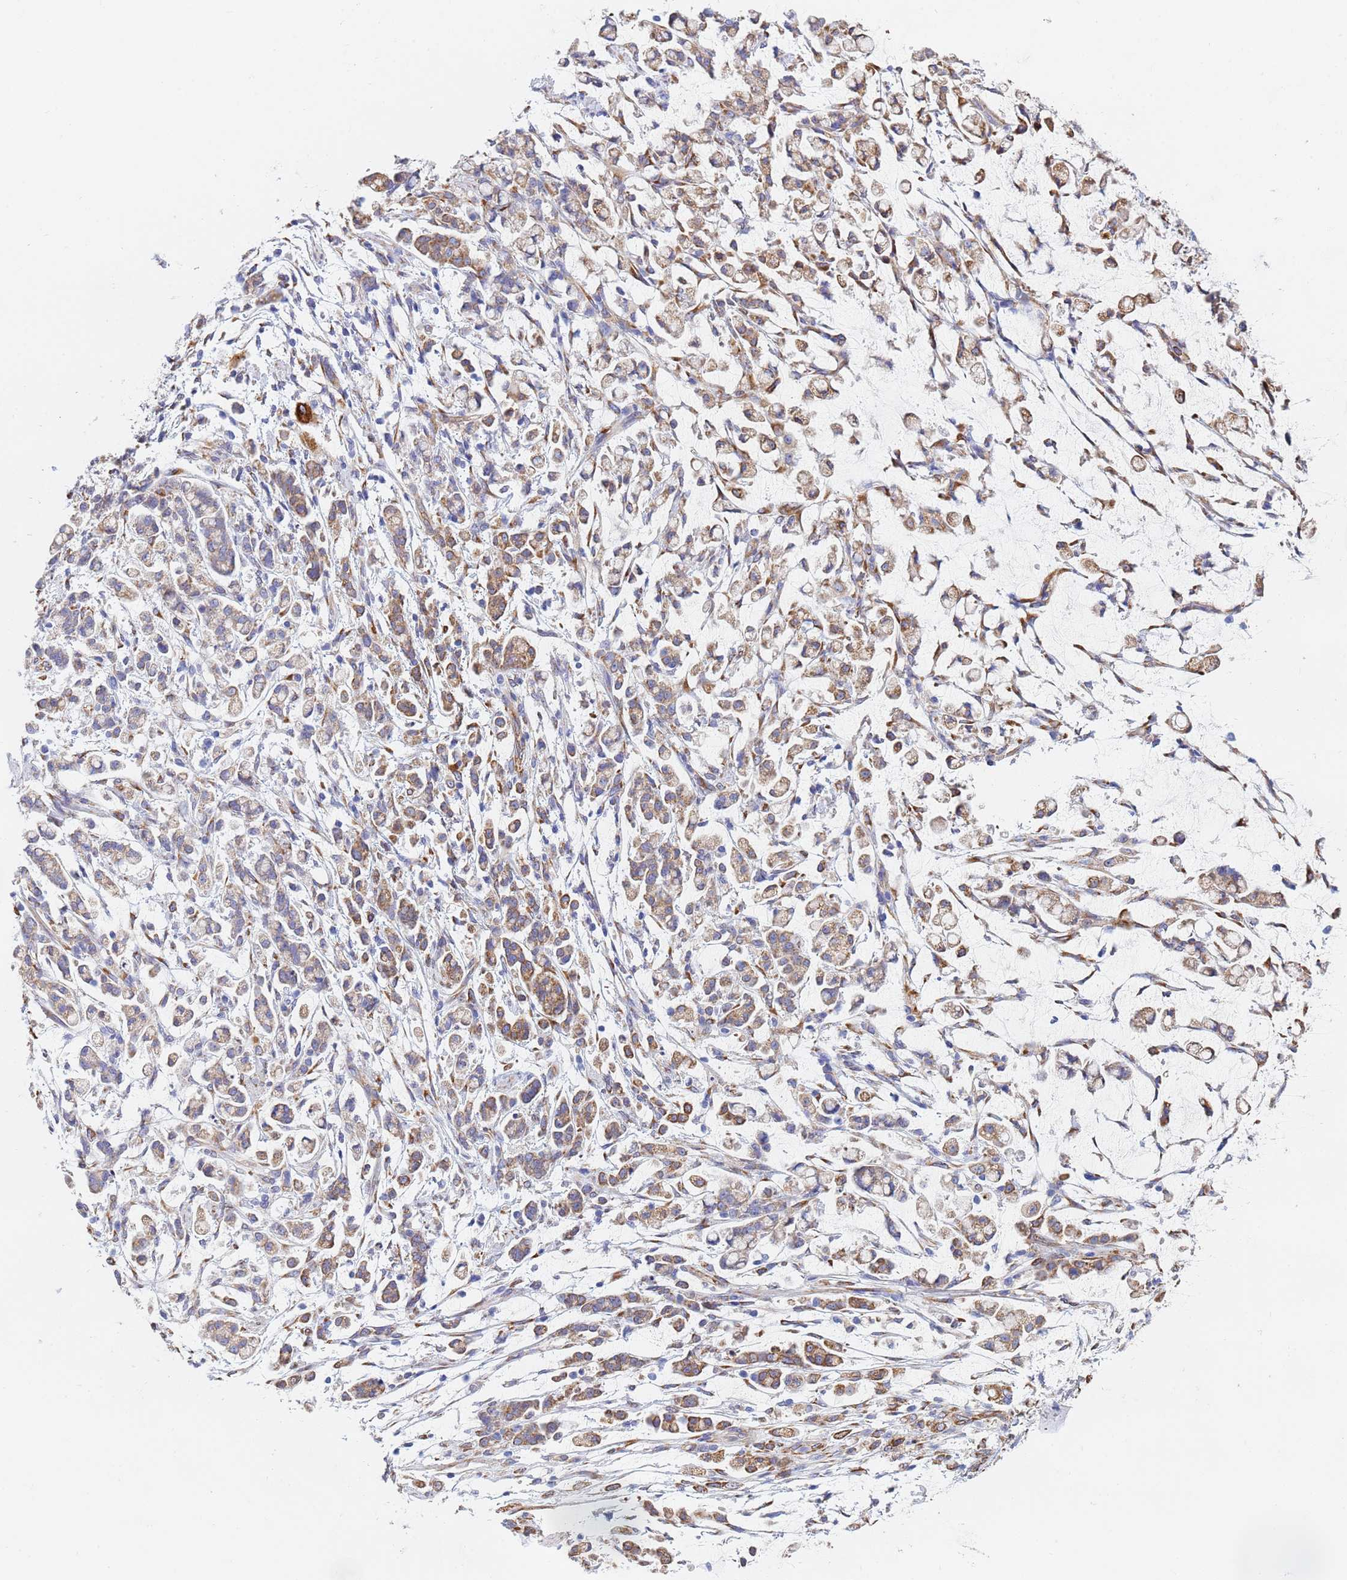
{"staining": {"intensity": "moderate", "quantity": "25%-75%", "location": "cytoplasmic/membranous"}, "tissue": "stomach cancer", "cell_type": "Tumor cells", "image_type": "cancer", "snomed": [{"axis": "morphology", "description": "Adenocarcinoma, NOS"}, {"axis": "topography", "description": "Stomach"}], "caption": "Tumor cells show medium levels of moderate cytoplasmic/membranous staining in approximately 25%-75% of cells in human stomach cancer.", "gene": "GDAP2", "patient": {"sex": "female", "age": 60}}